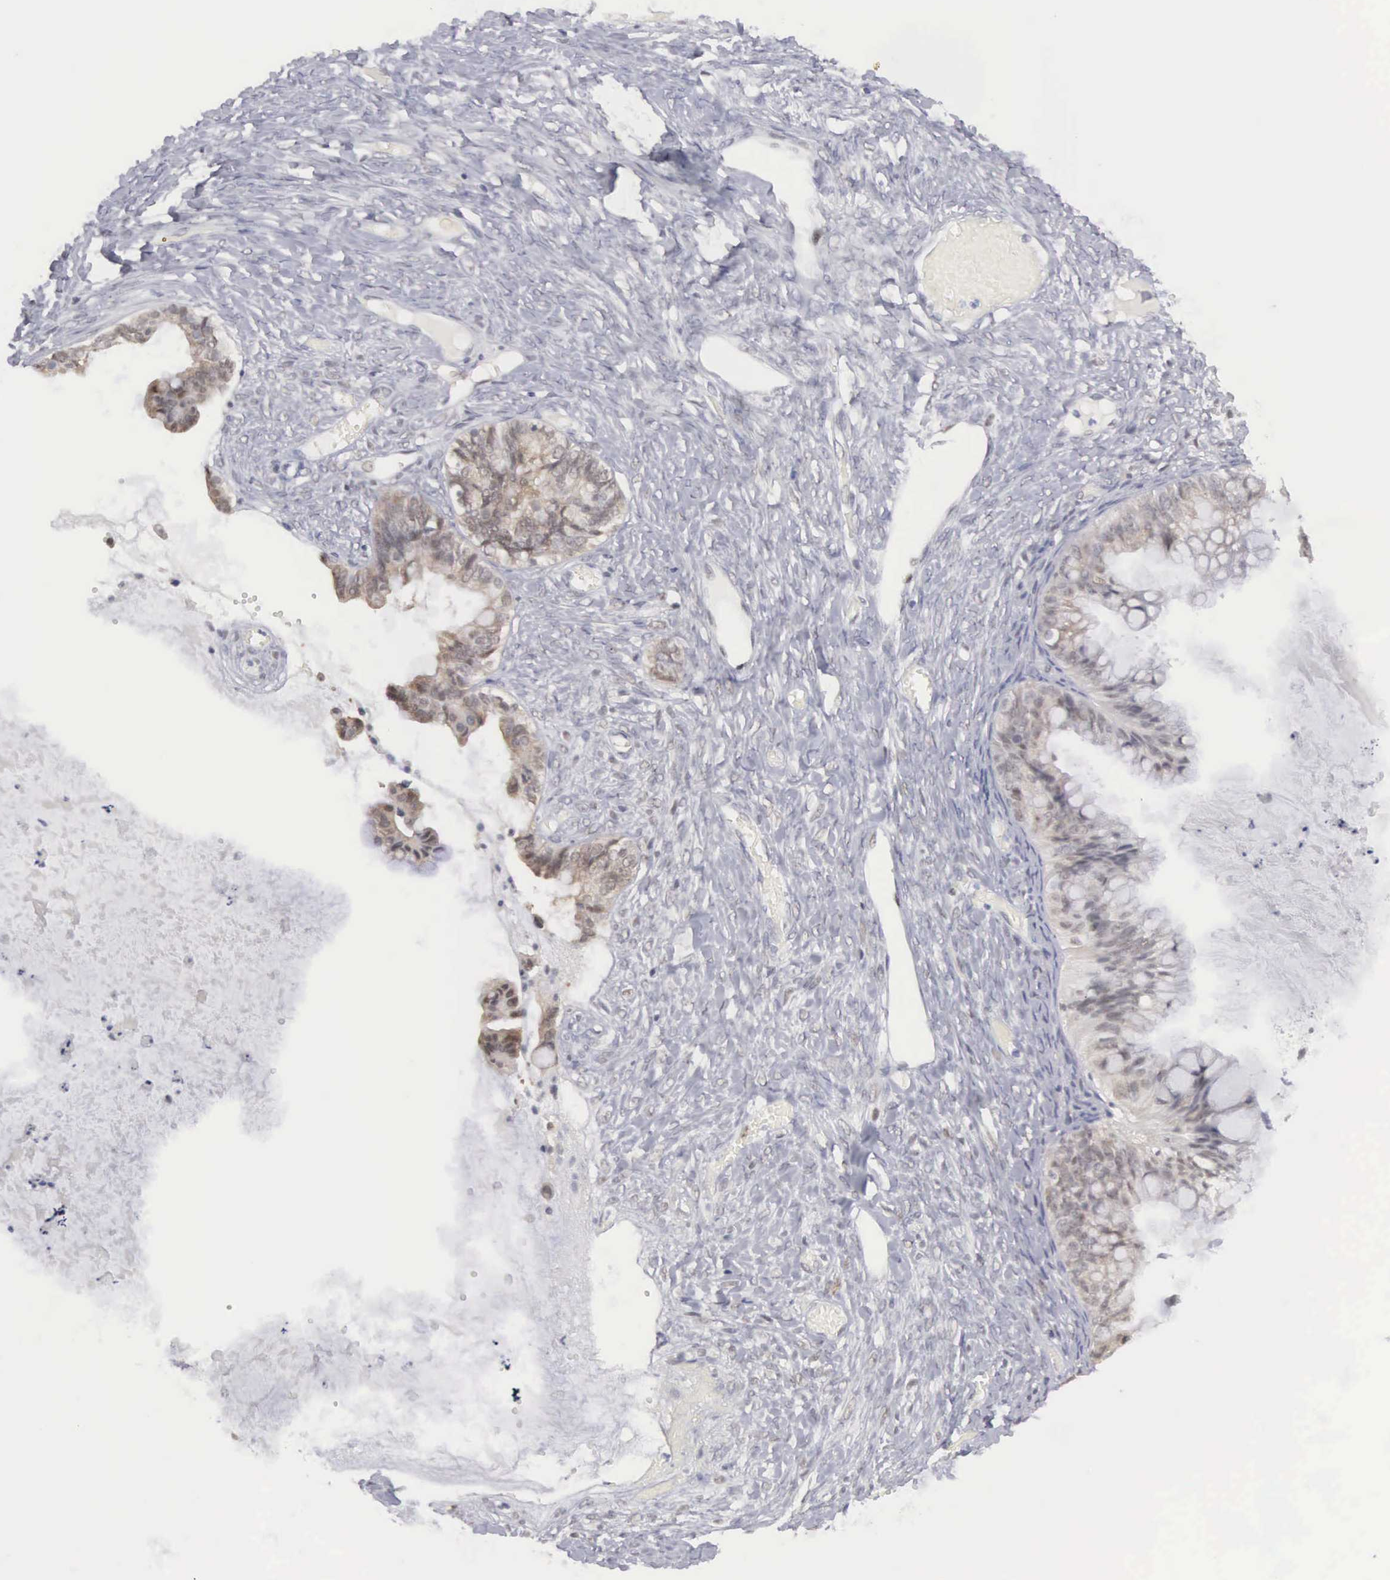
{"staining": {"intensity": "moderate", "quantity": "25%-75%", "location": "cytoplasmic/membranous,nuclear"}, "tissue": "ovarian cancer", "cell_type": "Tumor cells", "image_type": "cancer", "snomed": [{"axis": "morphology", "description": "Cystadenocarcinoma, mucinous, NOS"}, {"axis": "topography", "description": "Ovary"}], "caption": "DAB (3,3'-diaminobenzidine) immunohistochemical staining of human ovarian mucinous cystadenocarcinoma exhibits moderate cytoplasmic/membranous and nuclear protein staining in about 25%-75% of tumor cells. Nuclei are stained in blue.", "gene": "MNAT1", "patient": {"sex": "female", "age": 57}}